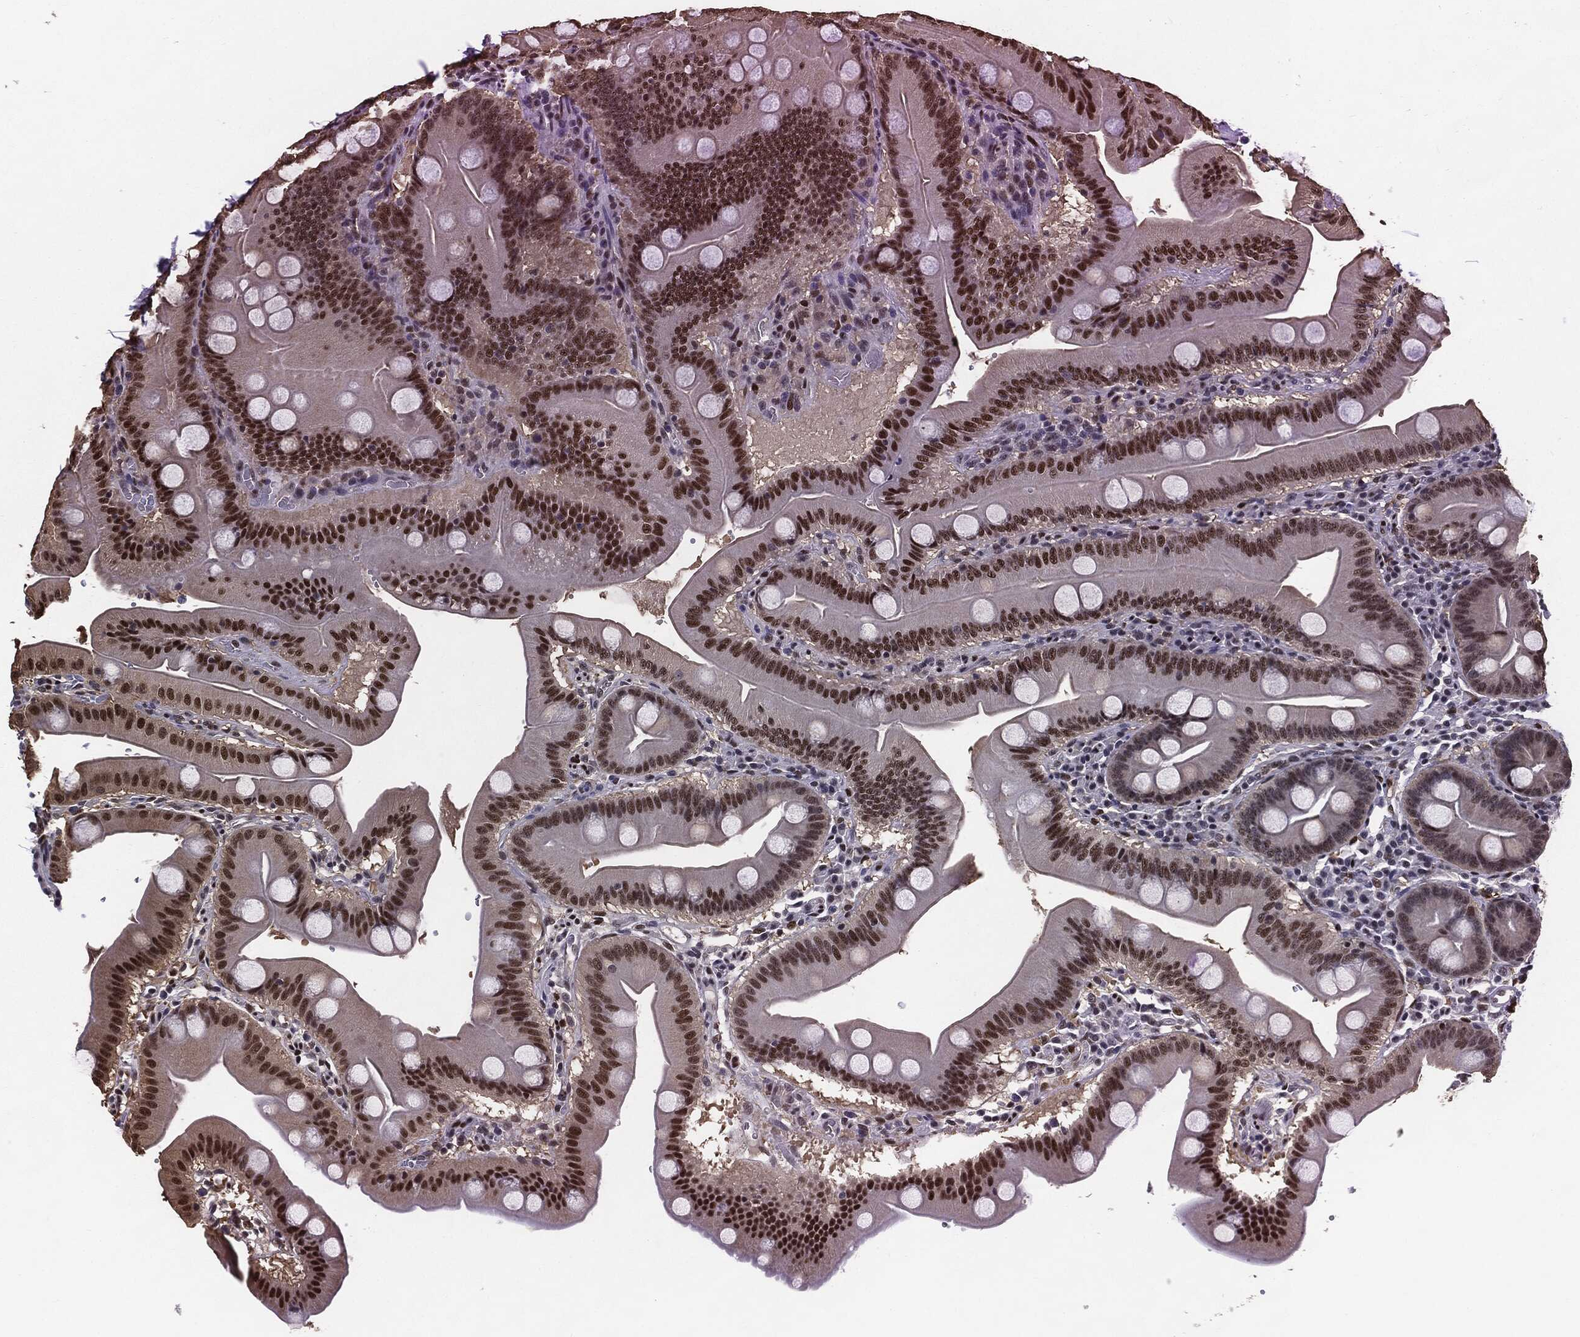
{"staining": {"intensity": "strong", "quantity": ">75%", "location": "nuclear"}, "tissue": "duodenum", "cell_type": "Glandular cells", "image_type": "normal", "snomed": [{"axis": "morphology", "description": "Normal tissue, NOS"}, {"axis": "topography", "description": "Duodenum"}], "caption": "Immunohistochemical staining of benign duodenum shows high levels of strong nuclear expression in about >75% of glandular cells. (DAB (3,3'-diaminobenzidine) = brown stain, brightfield microscopy at high magnification).", "gene": "JUN", "patient": {"sex": "male", "age": 59}}